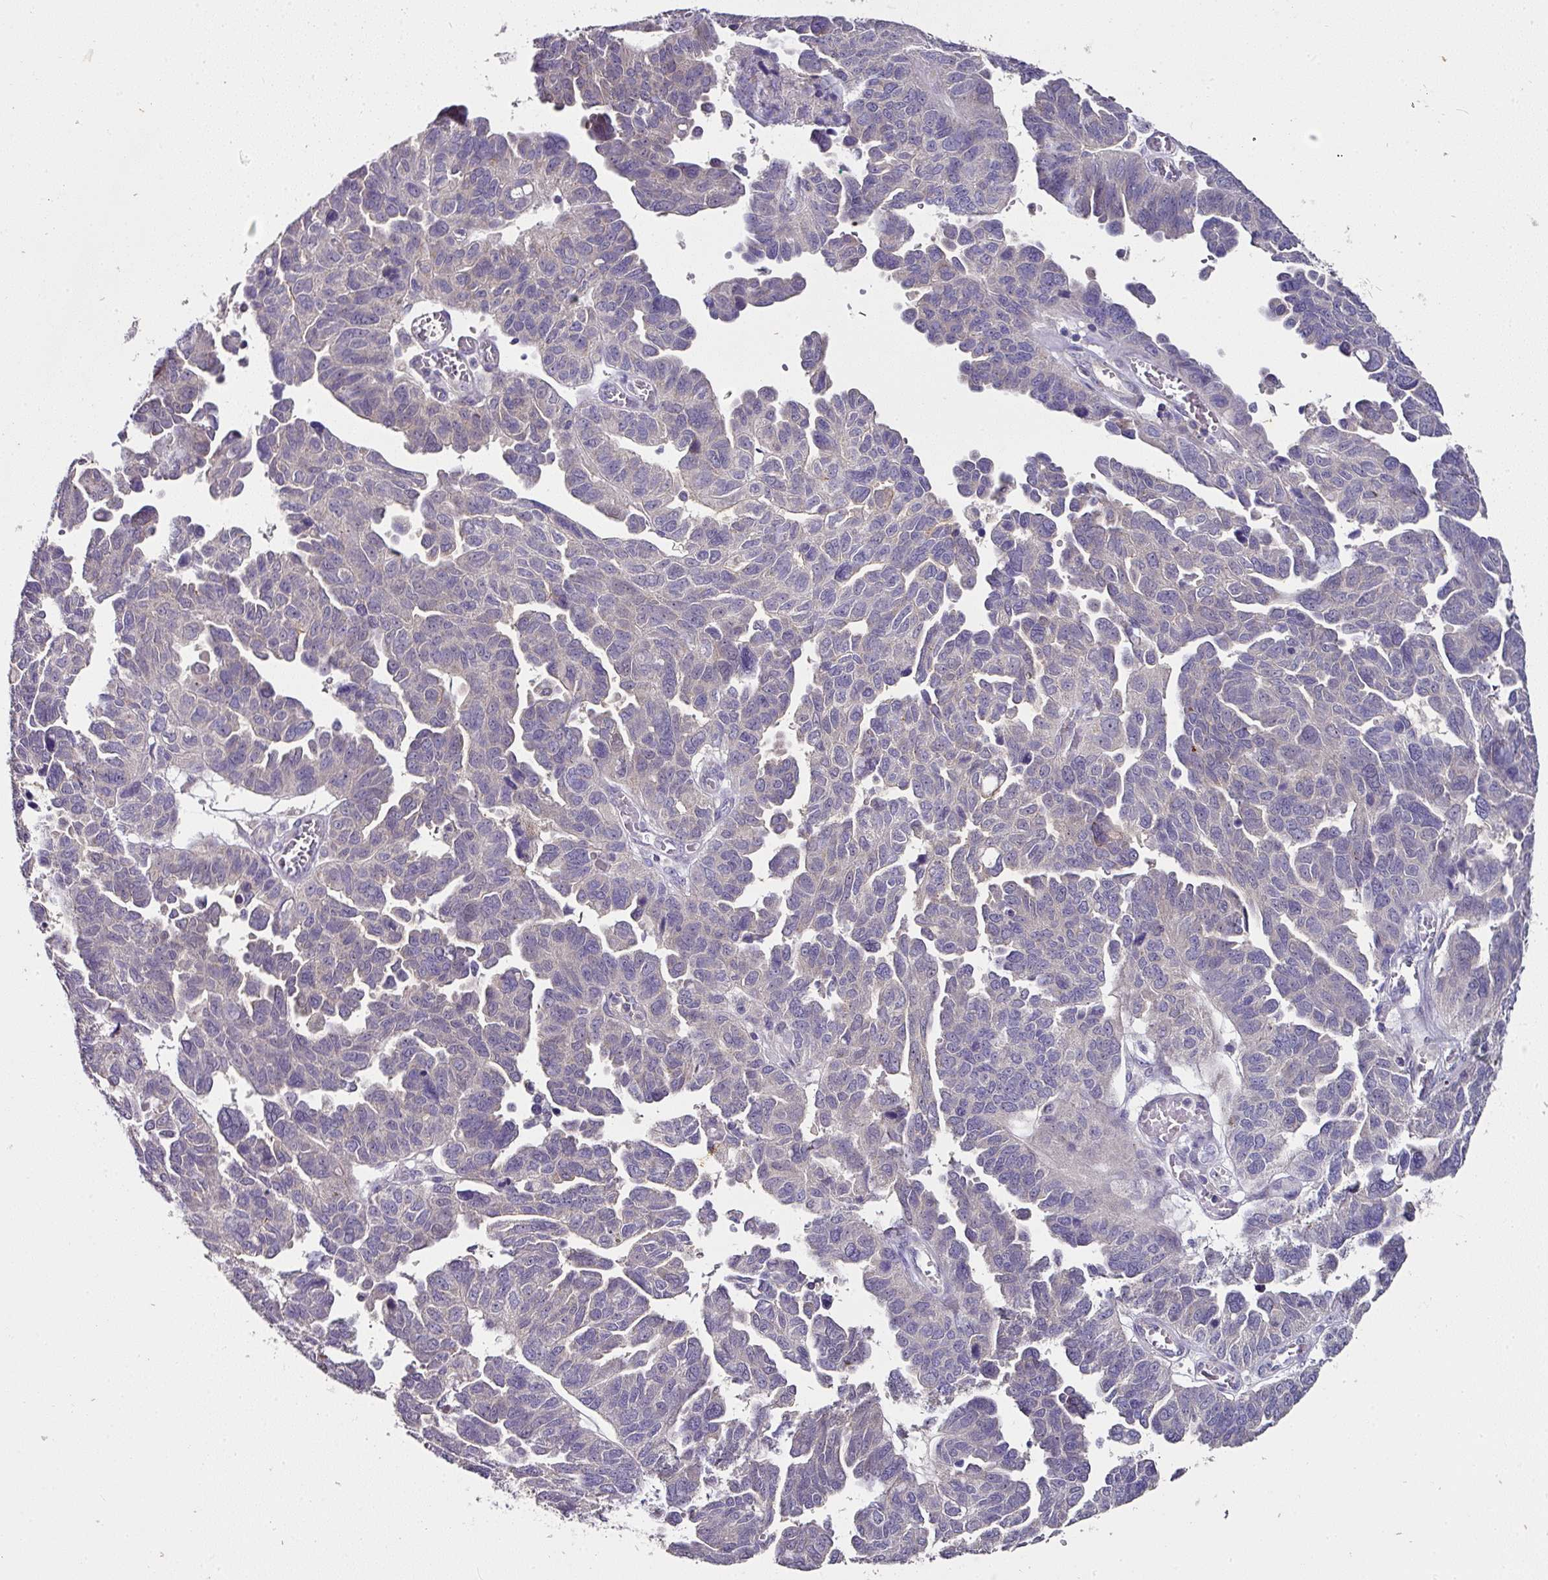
{"staining": {"intensity": "negative", "quantity": "none", "location": "none"}, "tissue": "ovarian cancer", "cell_type": "Tumor cells", "image_type": "cancer", "snomed": [{"axis": "morphology", "description": "Cystadenocarcinoma, serous, NOS"}, {"axis": "topography", "description": "Ovary"}], "caption": "Micrograph shows no protein positivity in tumor cells of ovarian cancer (serous cystadenocarcinoma) tissue.", "gene": "SKIC2", "patient": {"sex": "female", "age": 64}}